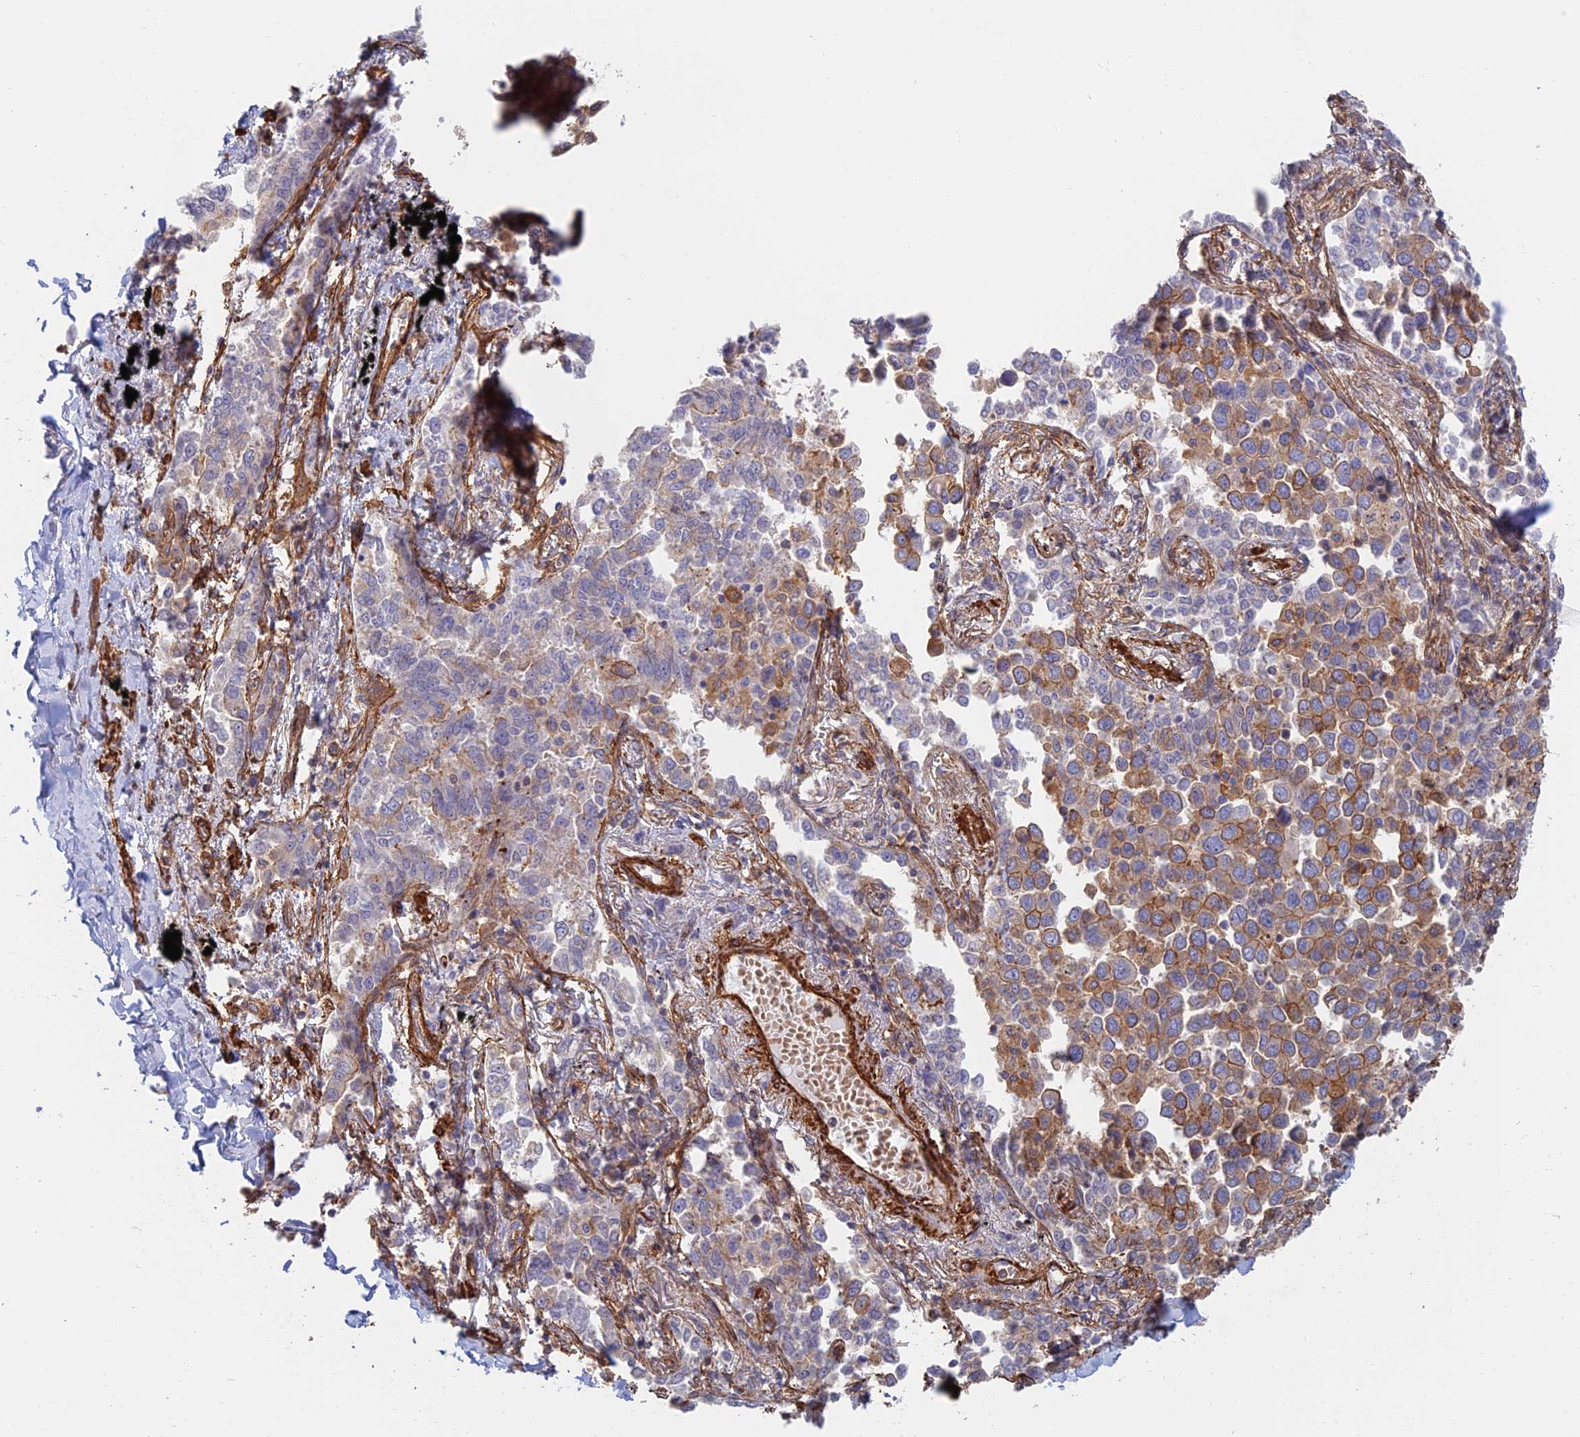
{"staining": {"intensity": "moderate", "quantity": "25%-75%", "location": "cytoplasmic/membranous"}, "tissue": "lung cancer", "cell_type": "Tumor cells", "image_type": "cancer", "snomed": [{"axis": "morphology", "description": "Adenocarcinoma, NOS"}, {"axis": "topography", "description": "Lung"}], "caption": "Lung cancer tissue displays moderate cytoplasmic/membranous expression in about 25%-75% of tumor cells, visualized by immunohistochemistry. Nuclei are stained in blue.", "gene": "PAK4", "patient": {"sex": "male", "age": 67}}